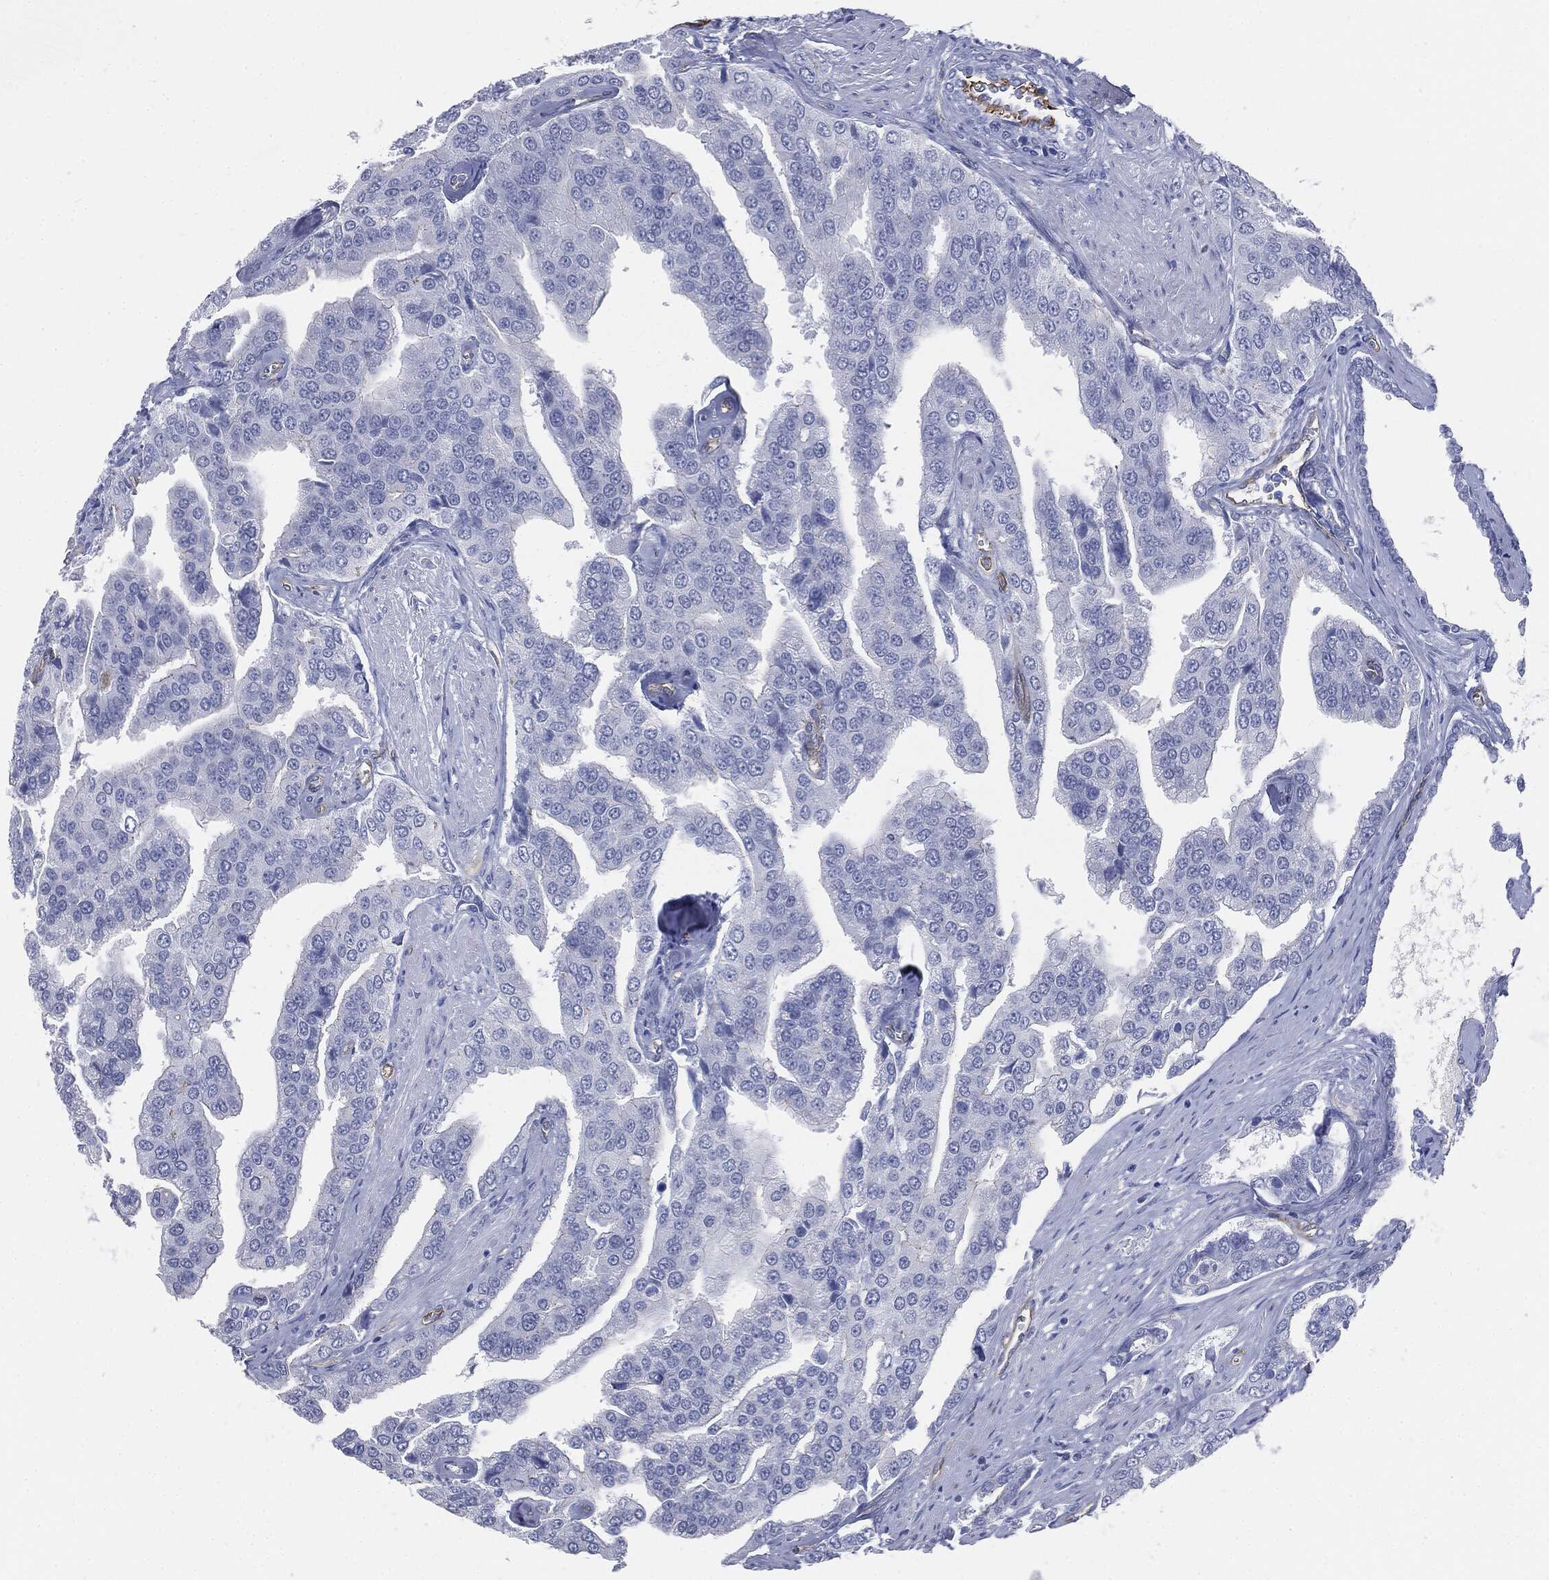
{"staining": {"intensity": "negative", "quantity": "none", "location": "none"}, "tissue": "prostate cancer", "cell_type": "Tumor cells", "image_type": "cancer", "snomed": [{"axis": "morphology", "description": "Adenocarcinoma, NOS"}, {"axis": "topography", "description": "Prostate and seminal vesicle, NOS"}, {"axis": "topography", "description": "Prostate"}], "caption": "High magnification brightfield microscopy of adenocarcinoma (prostate) stained with DAB (3,3'-diaminobenzidine) (brown) and counterstained with hematoxylin (blue): tumor cells show no significant positivity.", "gene": "MUC5AC", "patient": {"sex": "male", "age": 69}}